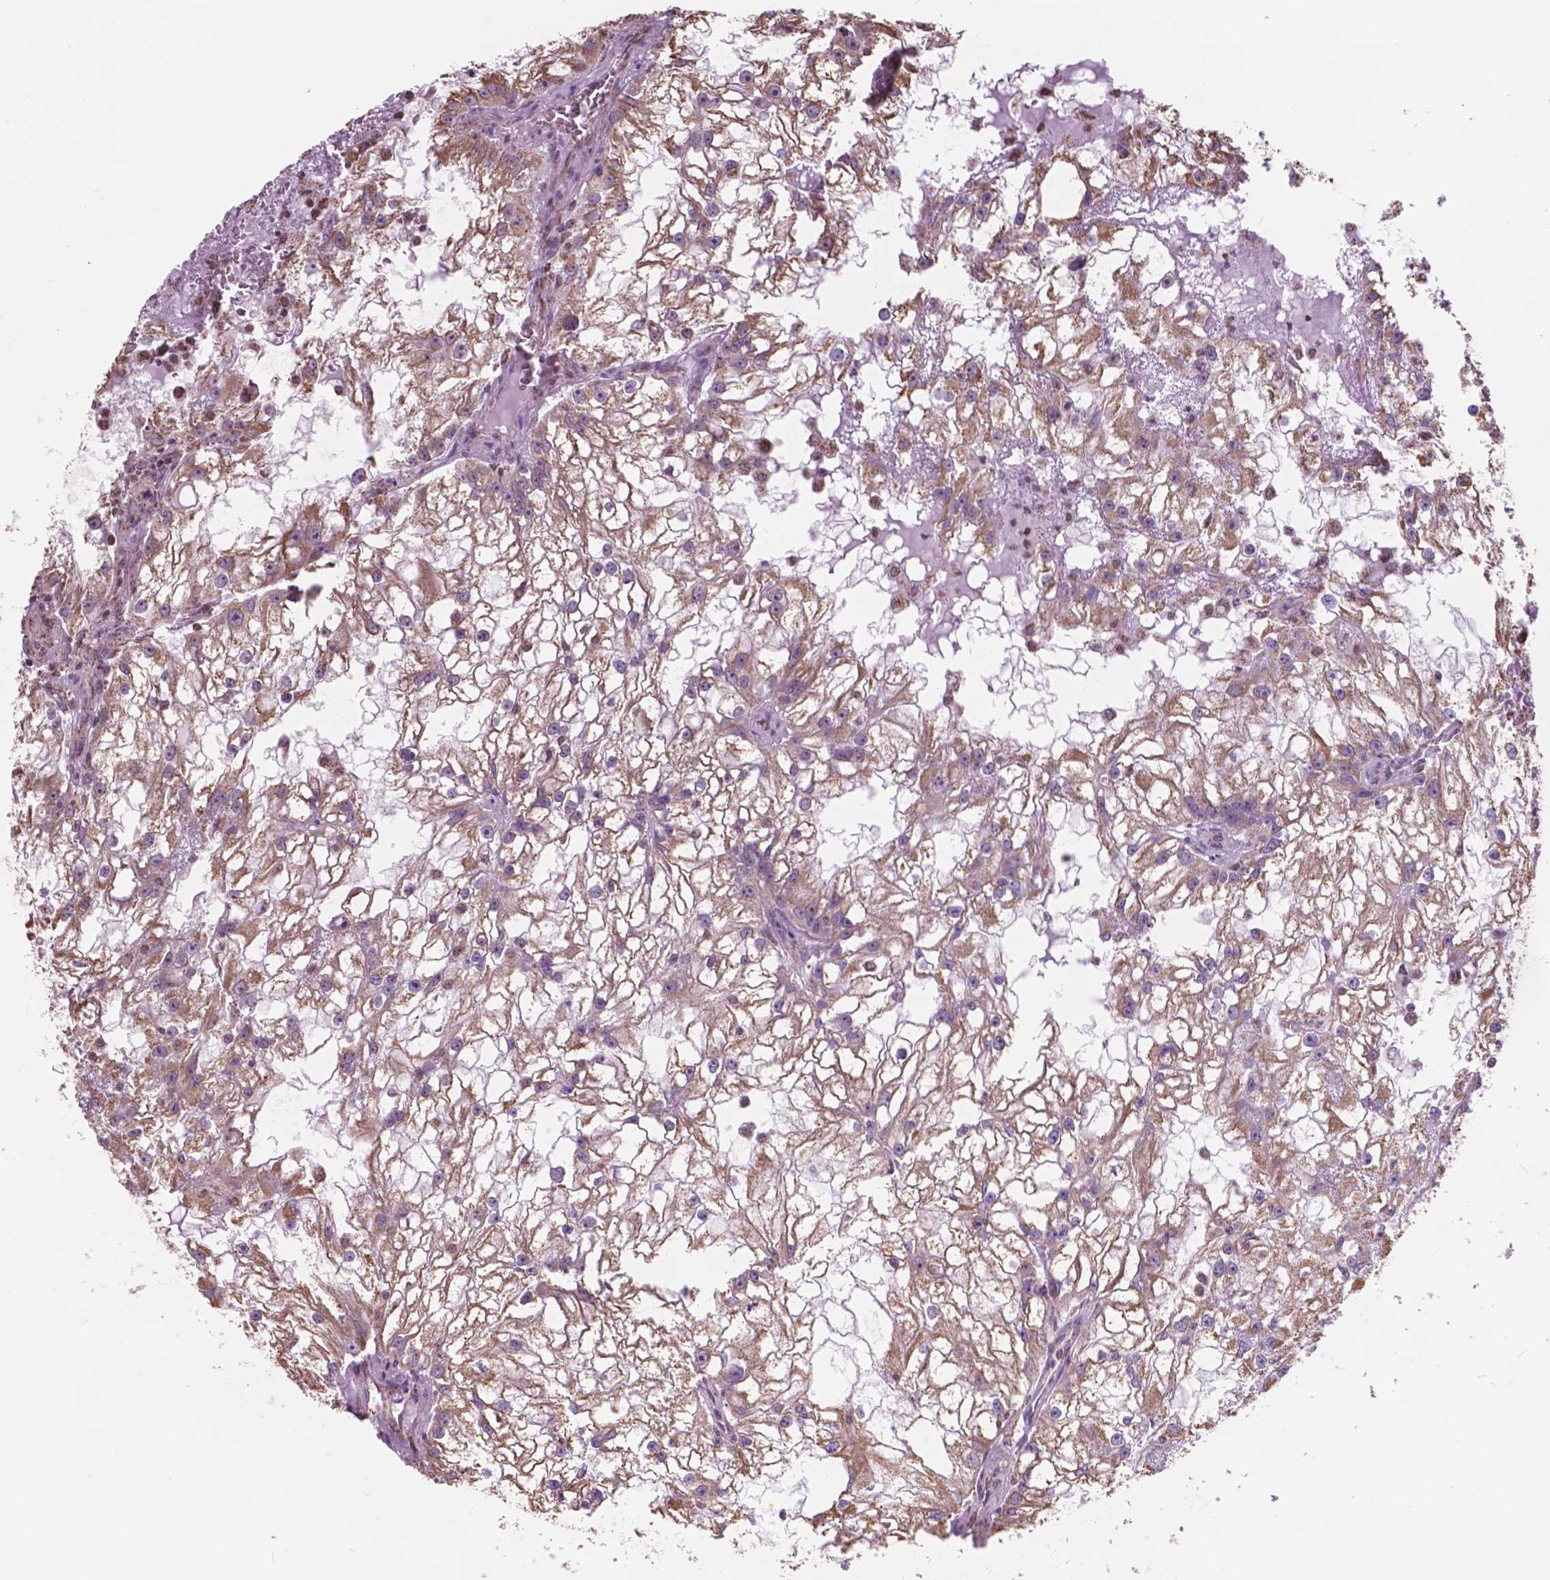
{"staining": {"intensity": "weak", "quantity": ">75%", "location": "cytoplasmic/membranous"}, "tissue": "renal cancer", "cell_type": "Tumor cells", "image_type": "cancer", "snomed": [{"axis": "morphology", "description": "Adenocarcinoma, NOS"}, {"axis": "topography", "description": "Kidney"}], "caption": "Protein staining demonstrates weak cytoplasmic/membranous staining in about >75% of tumor cells in adenocarcinoma (renal).", "gene": "SCOC", "patient": {"sex": "male", "age": 59}}